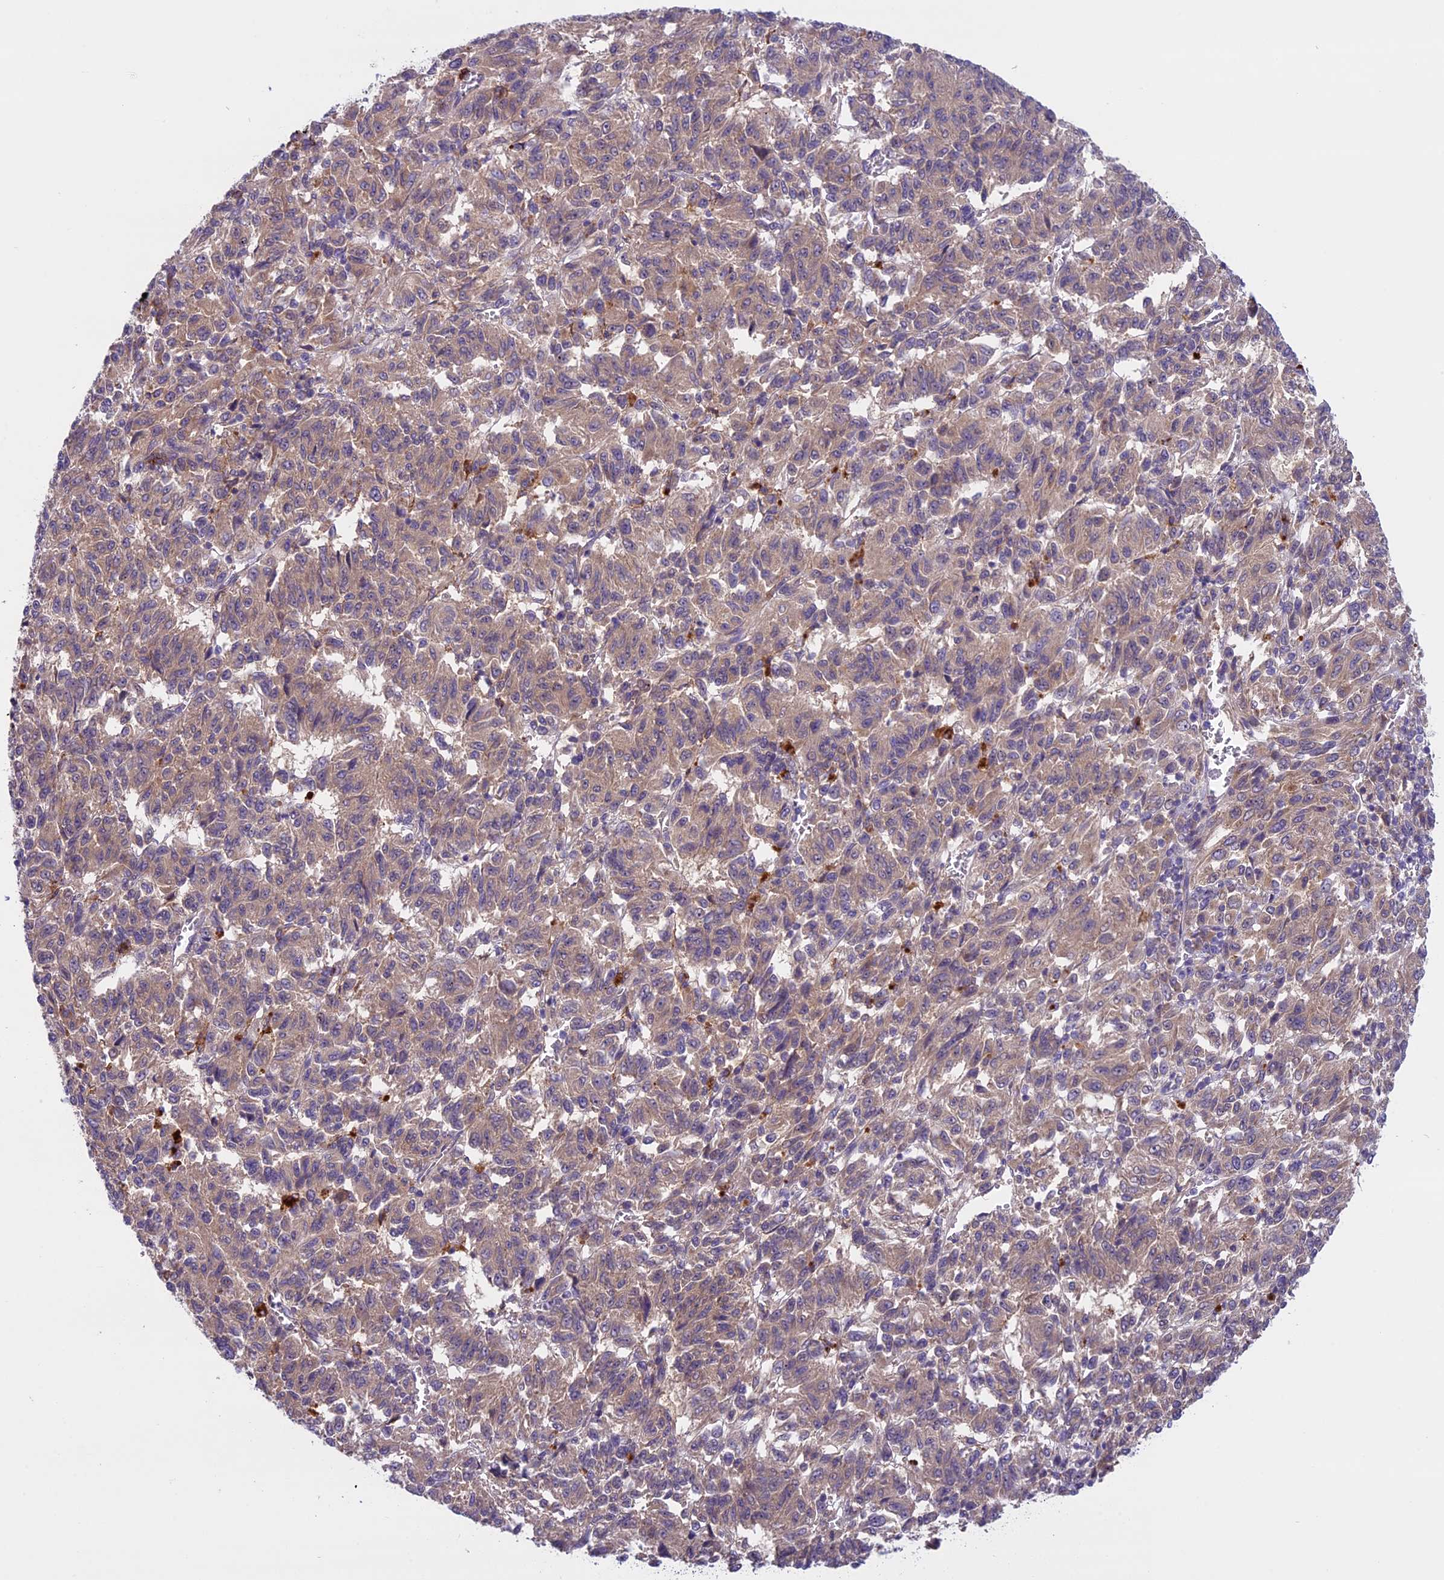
{"staining": {"intensity": "weak", "quantity": ">75%", "location": "cytoplasmic/membranous"}, "tissue": "melanoma", "cell_type": "Tumor cells", "image_type": "cancer", "snomed": [{"axis": "morphology", "description": "Malignant melanoma, Metastatic site"}, {"axis": "topography", "description": "Lung"}], "caption": "DAB (3,3'-diaminobenzidine) immunohistochemical staining of malignant melanoma (metastatic site) displays weak cytoplasmic/membranous protein staining in about >75% of tumor cells. Immunohistochemistry (ihc) stains the protein in brown and the nuclei are stained blue.", "gene": "DCTN5", "patient": {"sex": "male", "age": 64}}